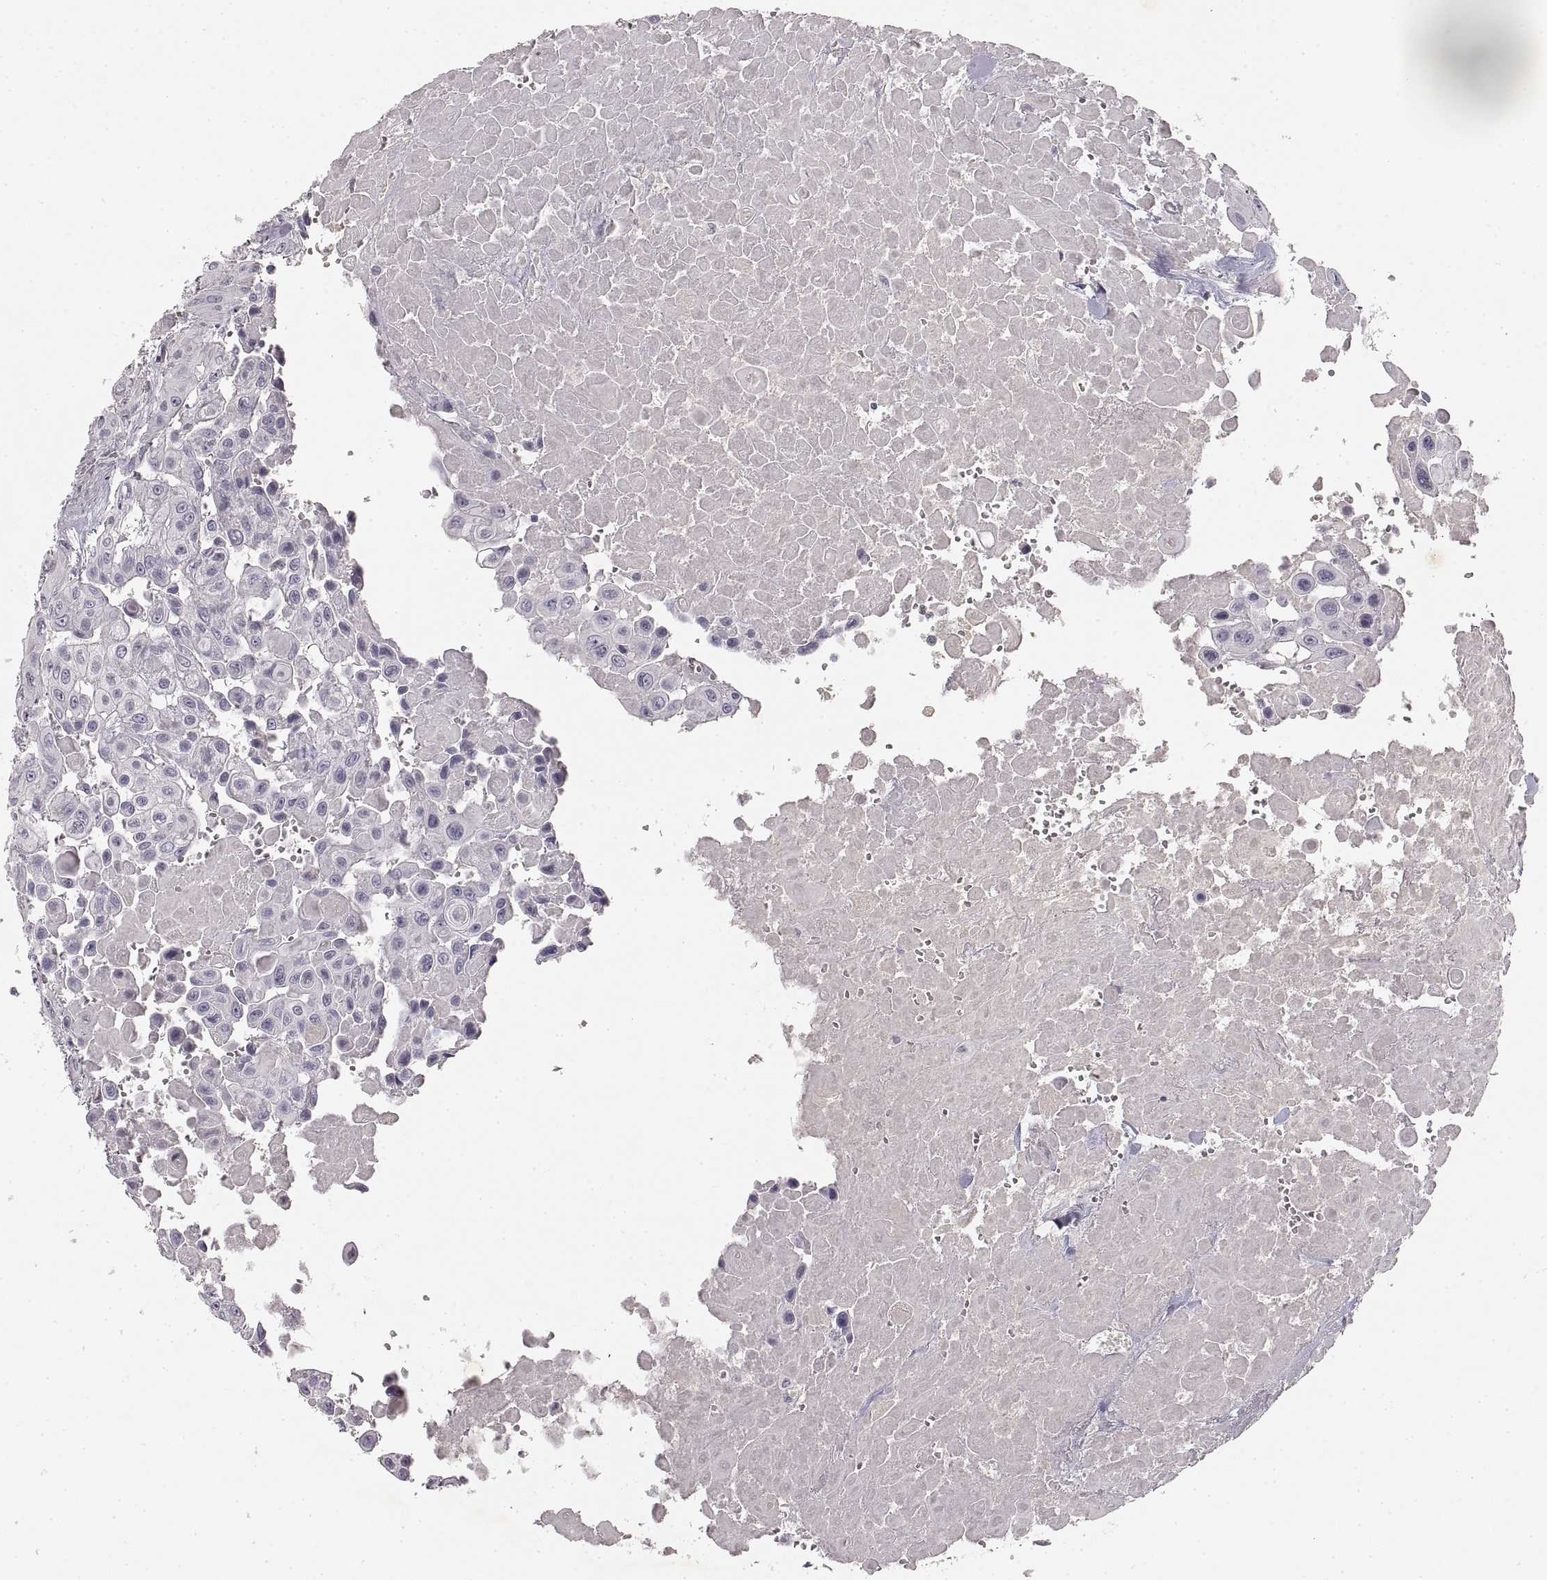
{"staining": {"intensity": "negative", "quantity": "none", "location": "none"}, "tissue": "head and neck cancer", "cell_type": "Tumor cells", "image_type": "cancer", "snomed": [{"axis": "morphology", "description": "Adenocarcinoma, NOS"}, {"axis": "topography", "description": "Head-Neck"}], "caption": "DAB (3,3'-diaminobenzidine) immunohistochemical staining of human head and neck adenocarcinoma demonstrates no significant expression in tumor cells.", "gene": "RUNDC3A", "patient": {"sex": "male", "age": 73}}